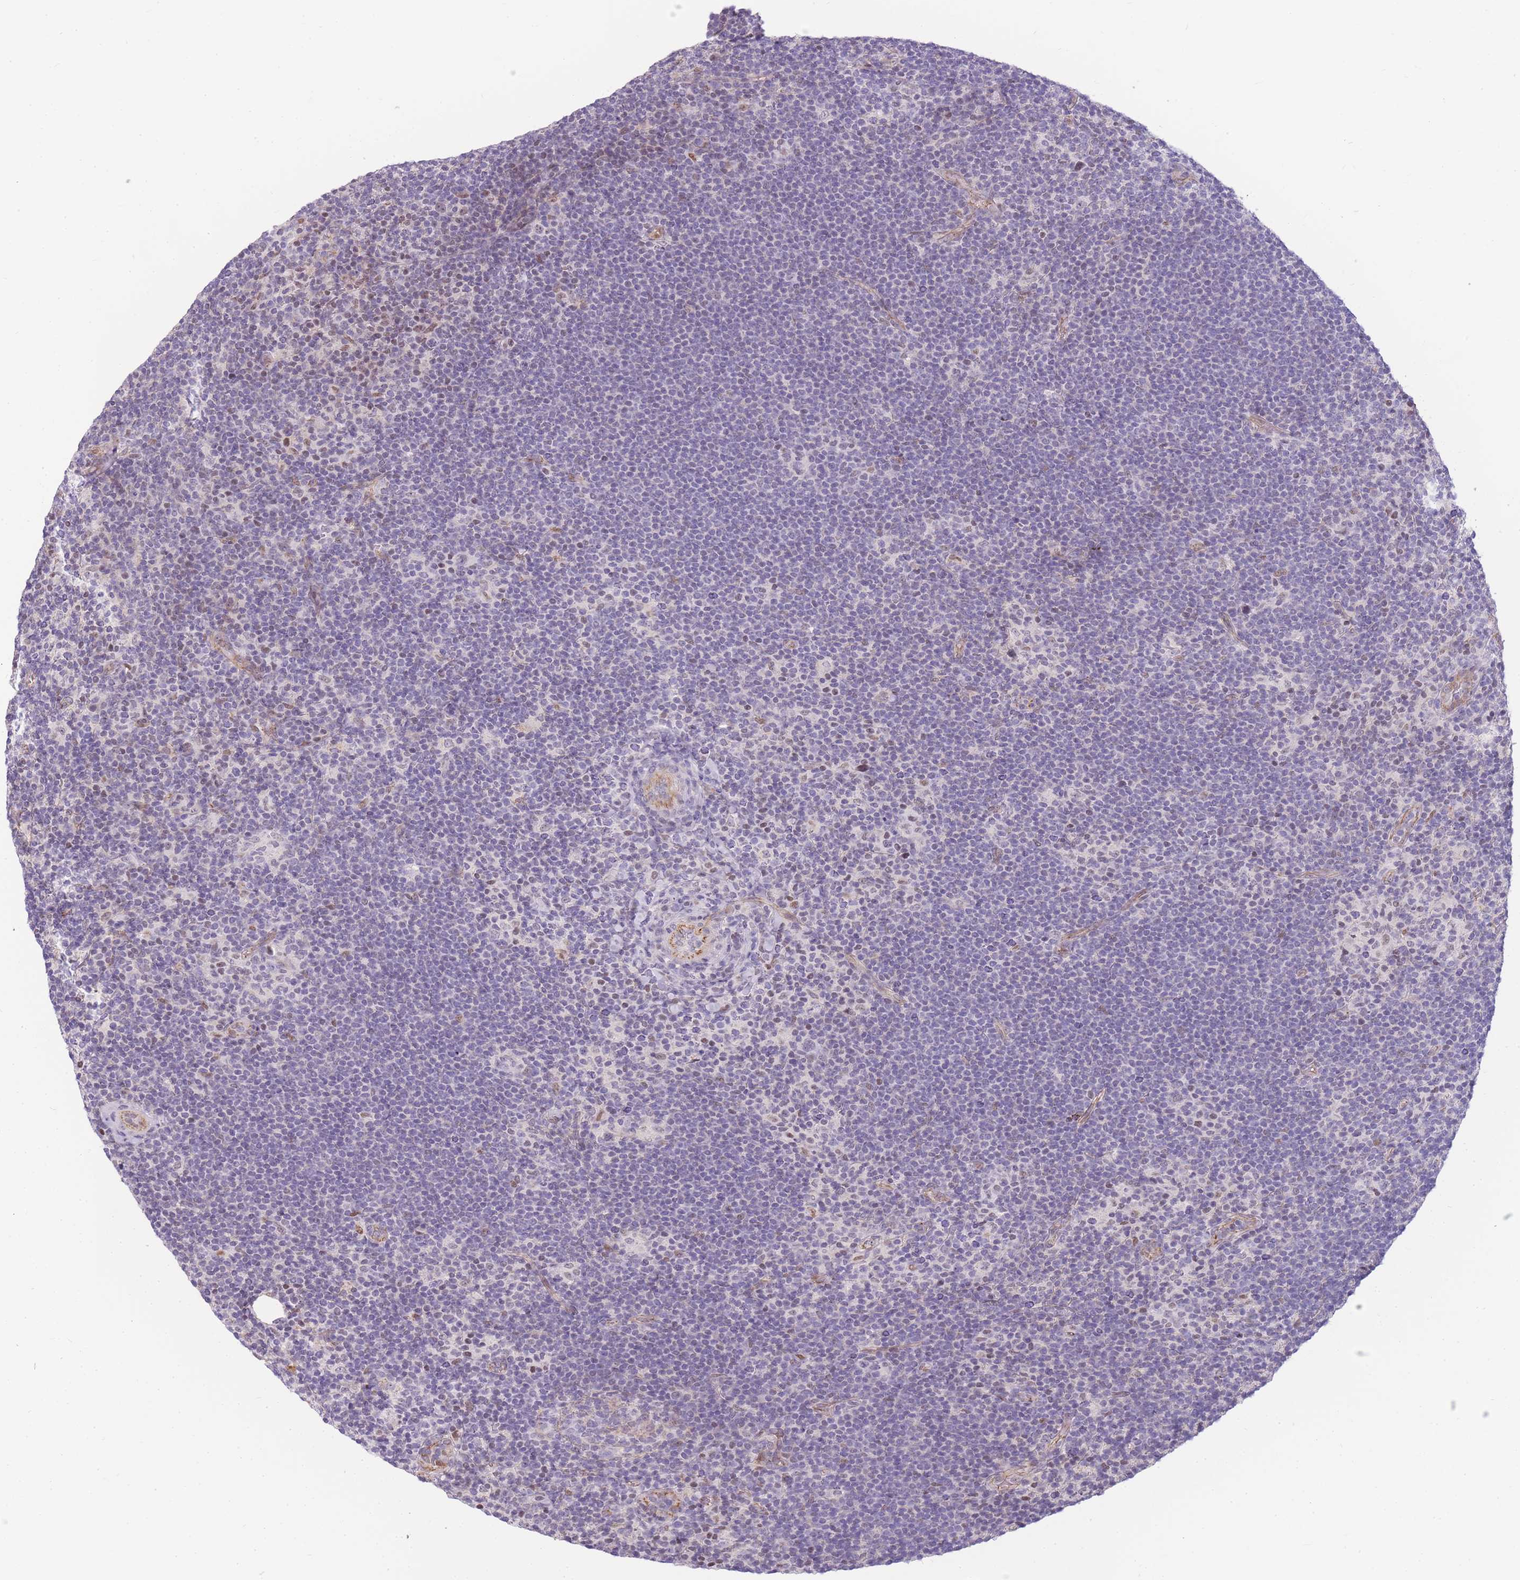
{"staining": {"intensity": "negative", "quantity": "none", "location": "none"}, "tissue": "lymphoma", "cell_type": "Tumor cells", "image_type": "cancer", "snomed": [{"axis": "morphology", "description": "Hodgkin's disease, NOS"}, {"axis": "topography", "description": "Lymph node"}], "caption": "The micrograph displays no significant expression in tumor cells of Hodgkin's disease.", "gene": "CLBA1", "patient": {"sex": "female", "age": 57}}